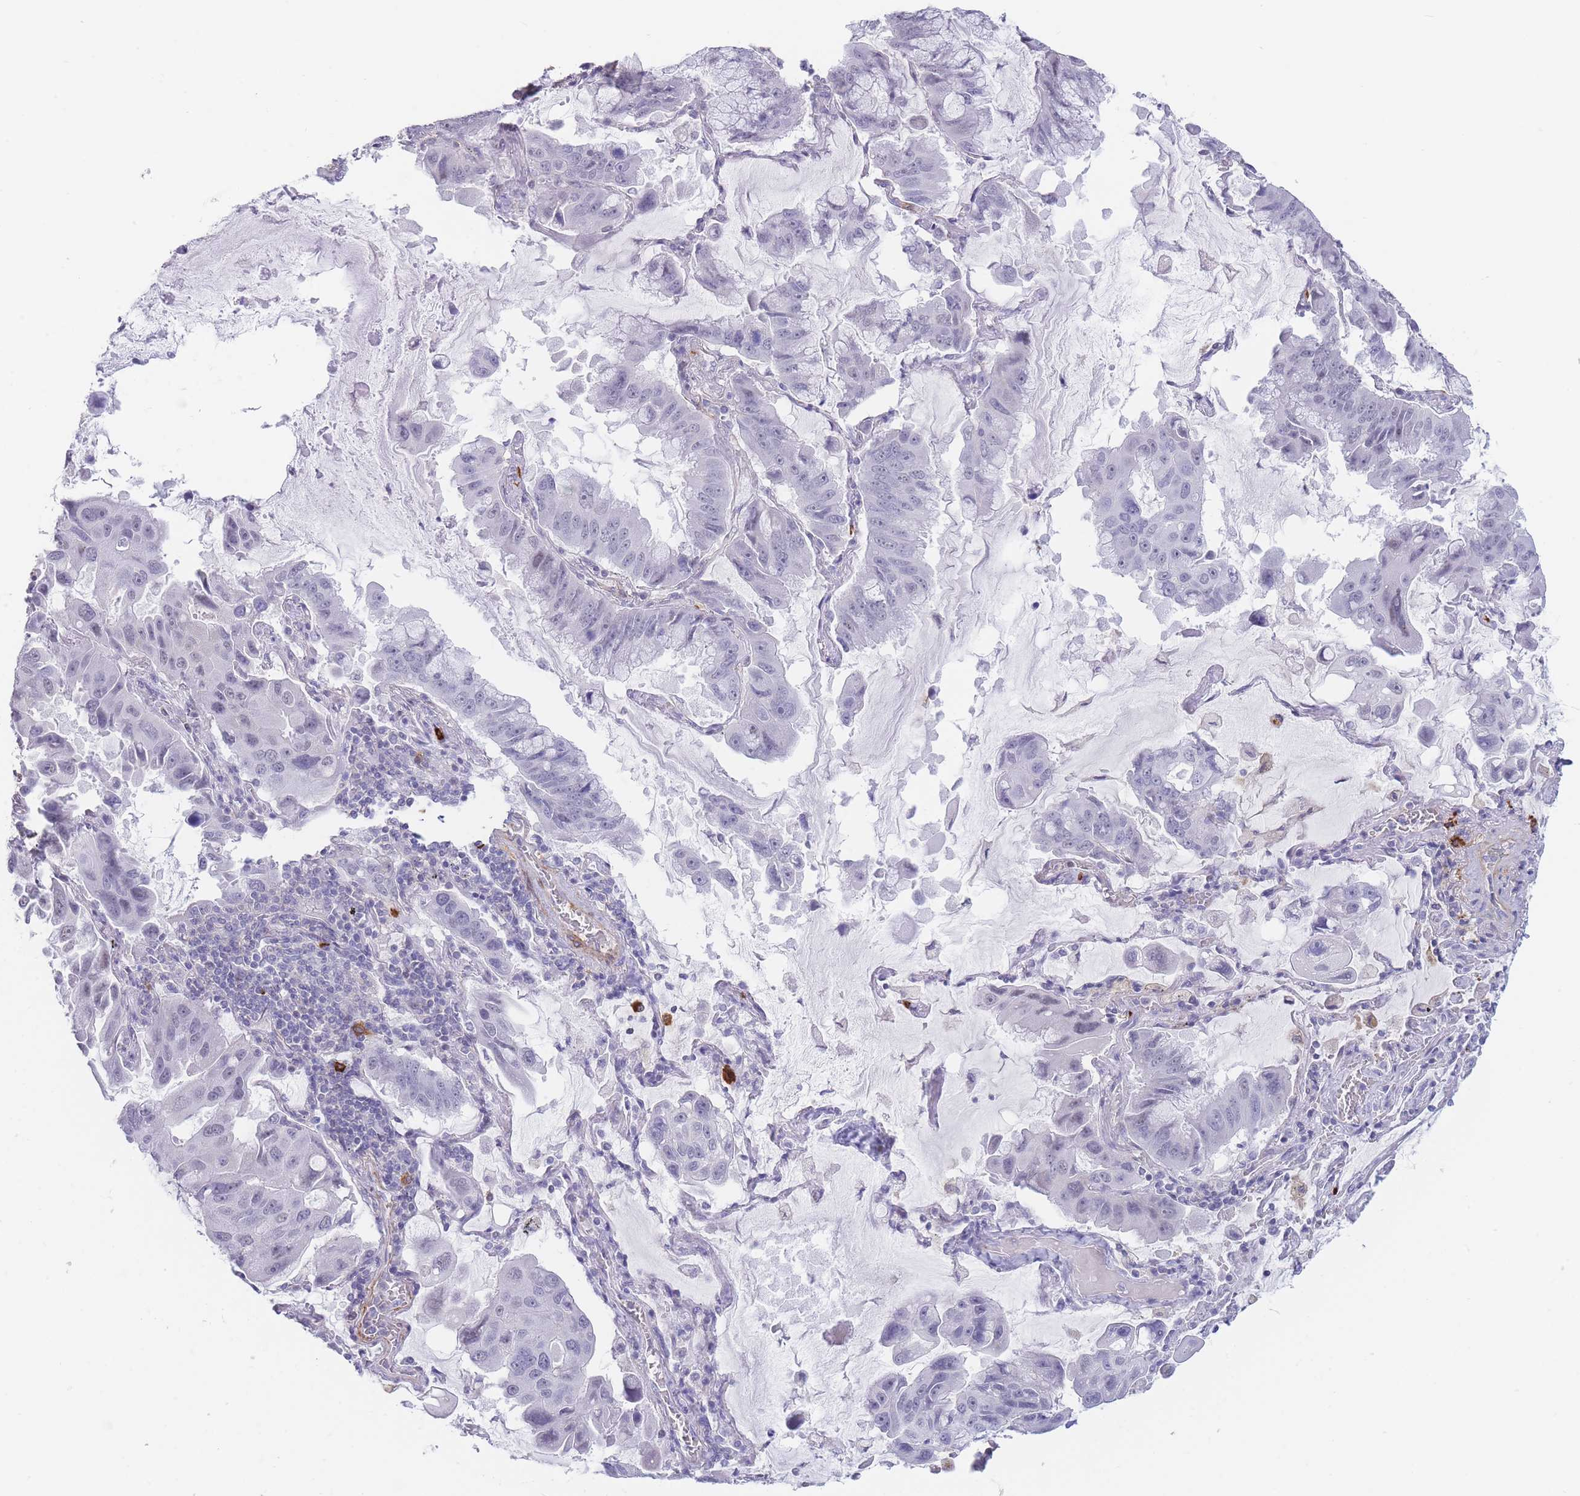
{"staining": {"intensity": "negative", "quantity": "none", "location": "none"}, "tissue": "lung cancer", "cell_type": "Tumor cells", "image_type": "cancer", "snomed": [{"axis": "morphology", "description": "Adenocarcinoma, NOS"}, {"axis": "topography", "description": "Lung"}], "caption": "High power microscopy micrograph of an immunohistochemistry (IHC) micrograph of lung cancer, revealing no significant expression in tumor cells.", "gene": "ASAP3", "patient": {"sex": "male", "age": 64}}